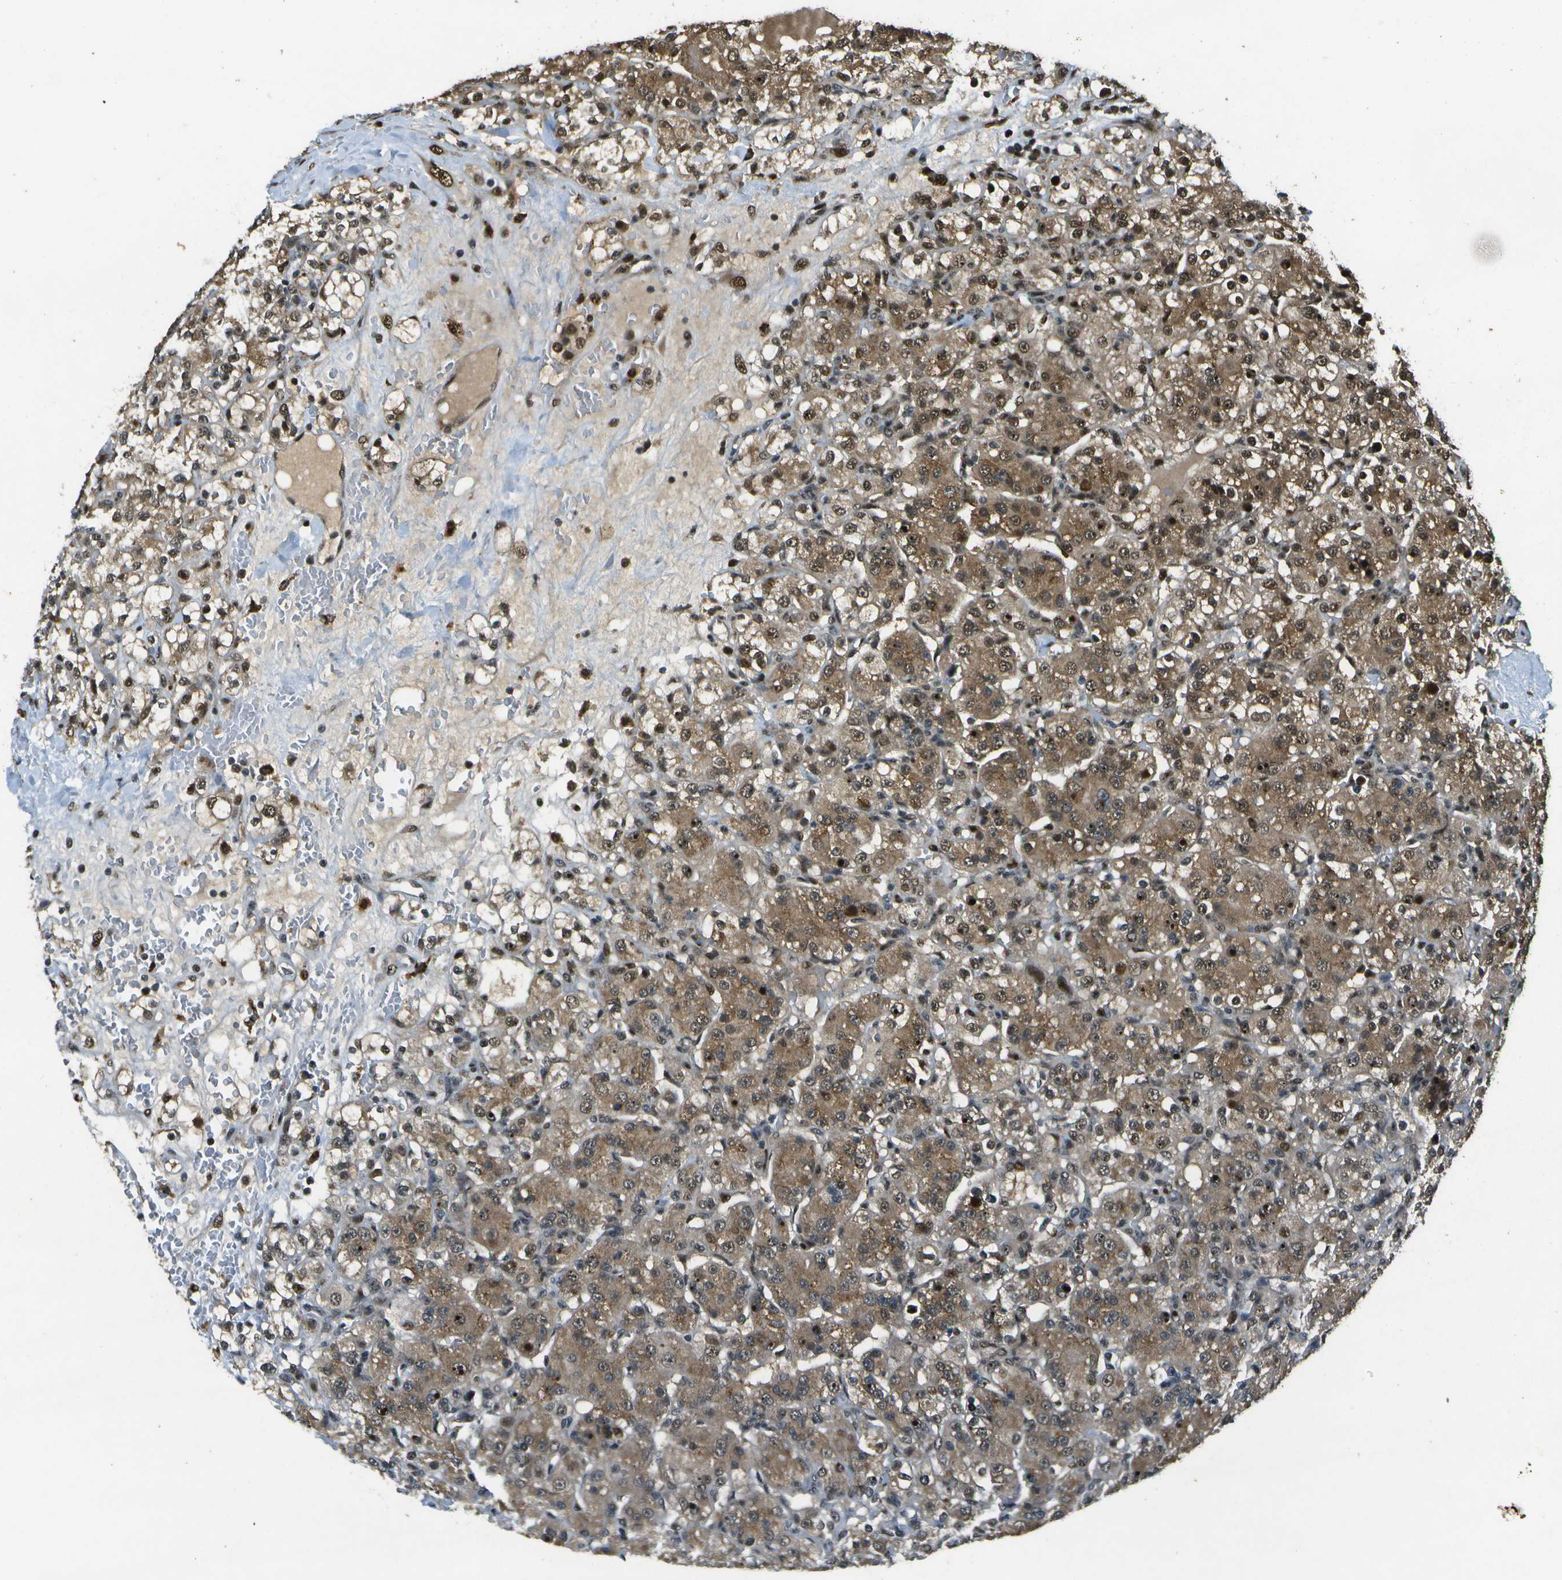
{"staining": {"intensity": "moderate", "quantity": ">75%", "location": "cytoplasmic/membranous,nuclear"}, "tissue": "renal cancer", "cell_type": "Tumor cells", "image_type": "cancer", "snomed": [{"axis": "morphology", "description": "Normal tissue, NOS"}, {"axis": "morphology", "description": "Adenocarcinoma, NOS"}, {"axis": "topography", "description": "Kidney"}], "caption": "Protein staining of renal cancer (adenocarcinoma) tissue demonstrates moderate cytoplasmic/membranous and nuclear expression in about >75% of tumor cells.", "gene": "GANC", "patient": {"sex": "male", "age": 61}}